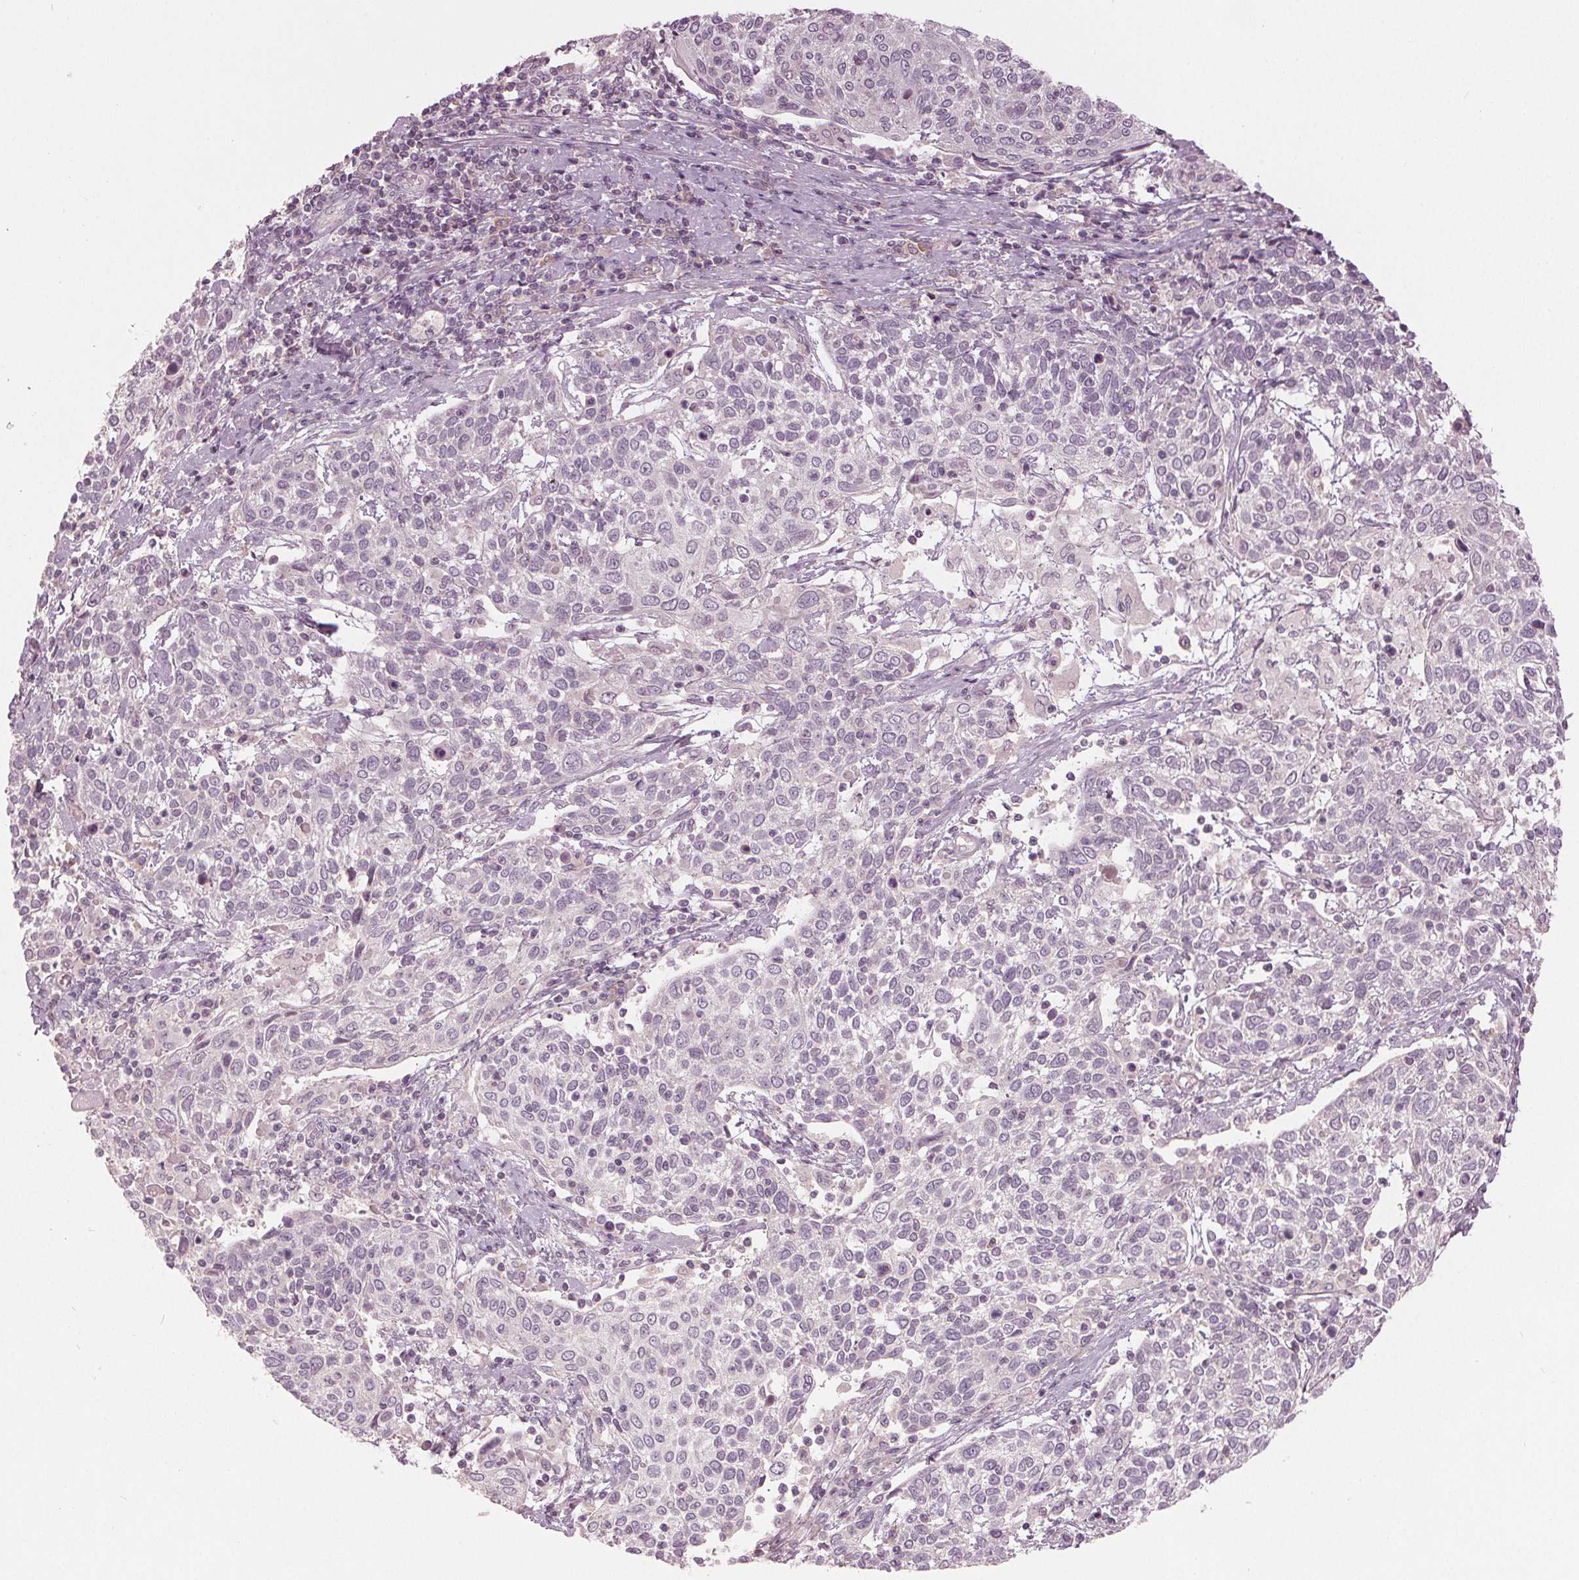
{"staining": {"intensity": "negative", "quantity": "none", "location": "none"}, "tissue": "cervical cancer", "cell_type": "Tumor cells", "image_type": "cancer", "snomed": [{"axis": "morphology", "description": "Squamous cell carcinoma, NOS"}, {"axis": "topography", "description": "Cervix"}], "caption": "Tumor cells show no significant staining in squamous cell carcinoma (cervical).", "gene": "KLK13", "patient": {"sex": "female", "age": 61}}